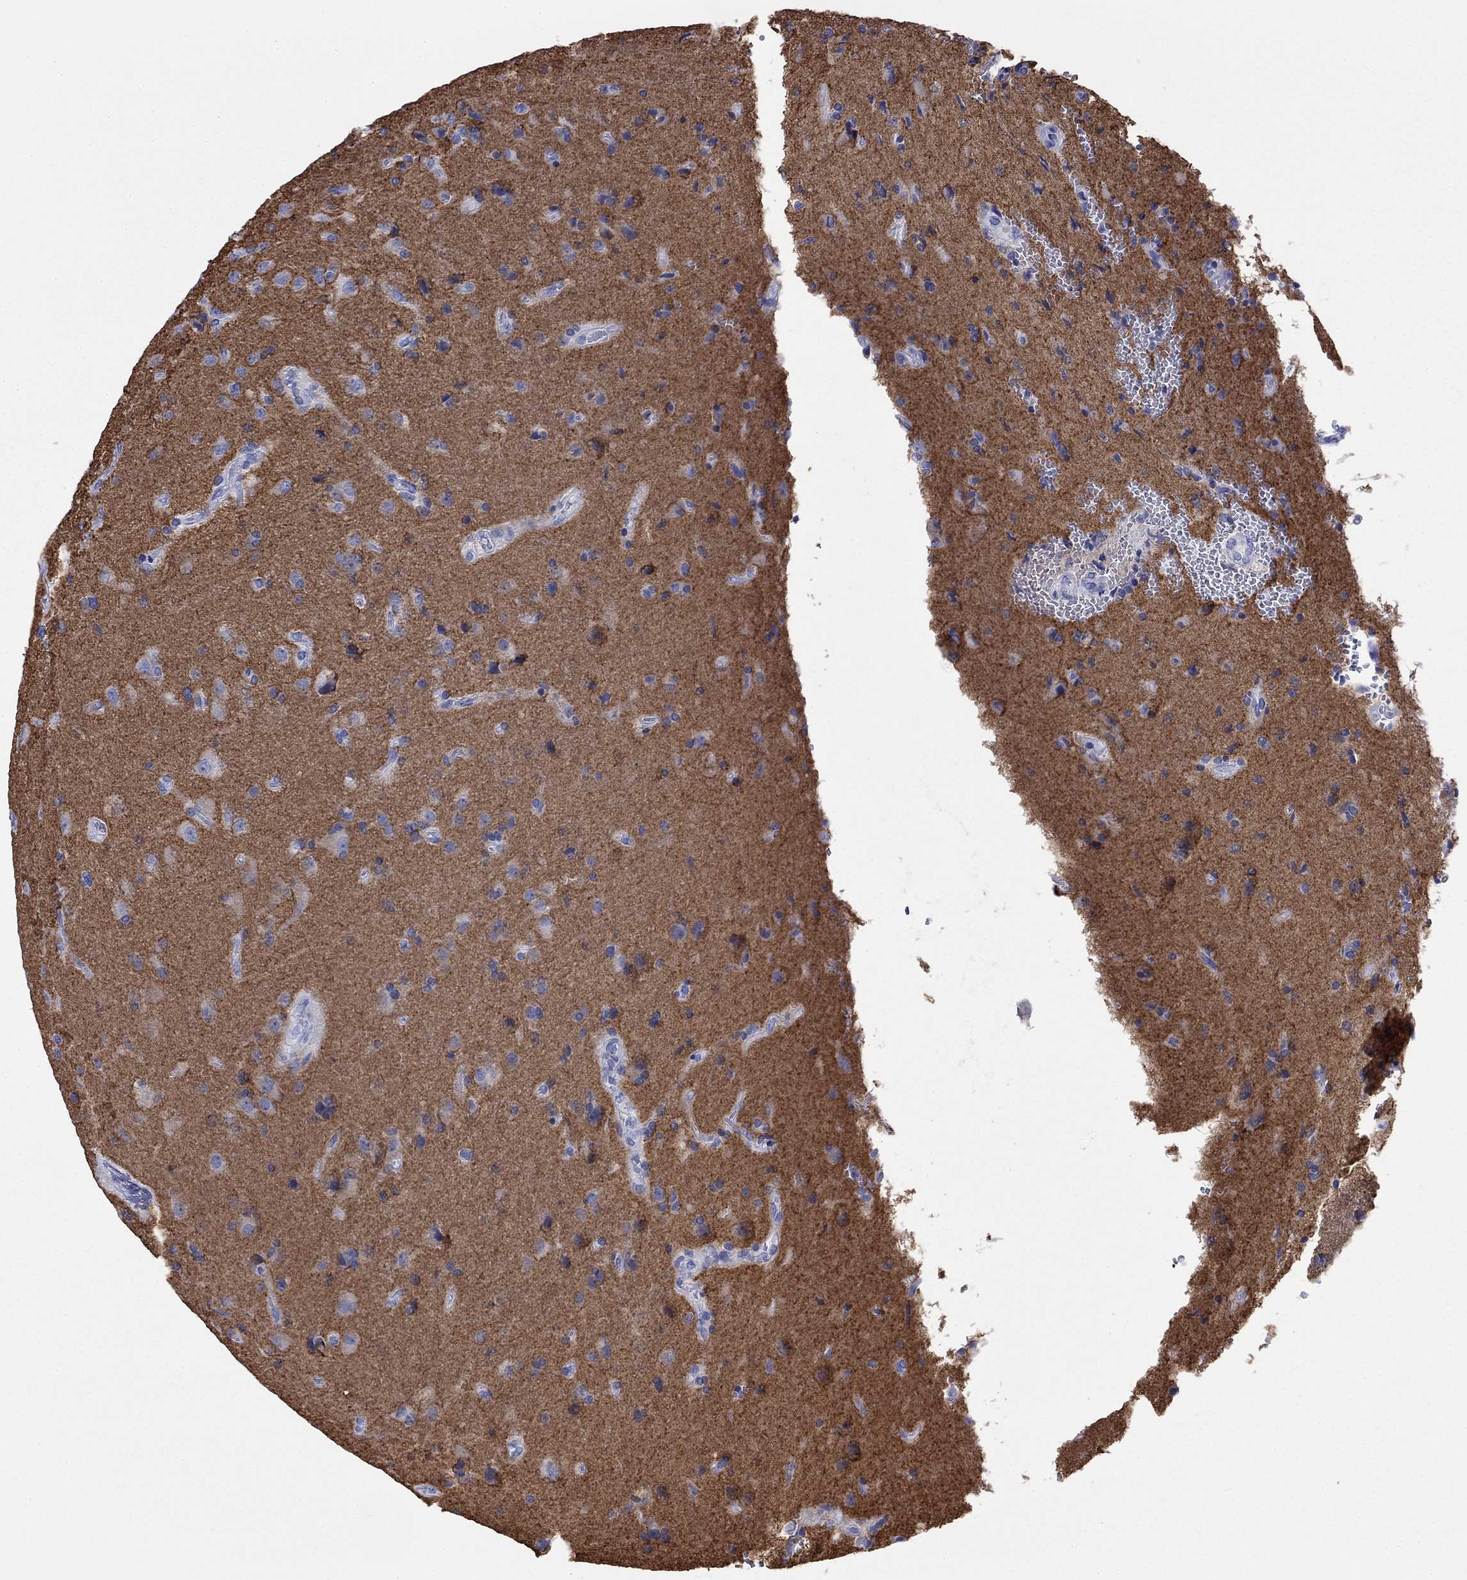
{"staining": {"intensity": "negative", "quantity": "none", "location": "none"}, "tissue": "glioma", "cell_type": "Tumor cells", "image_type": "cancer", "snomed": [{"axis": "morphology", "description": "Glioma, malignant, High grade"}, {"axis": "topography", "description": "Brain"}], "caption": "High power microscopy histopathology image of an immunohistochemistry image of high-grade glioma (malignant), revealing no significant positivity in tumor cells. Nuclei are stained in blue.", "gene": "ATP1B1", "patient": {"sex": "male", "age": 56}}